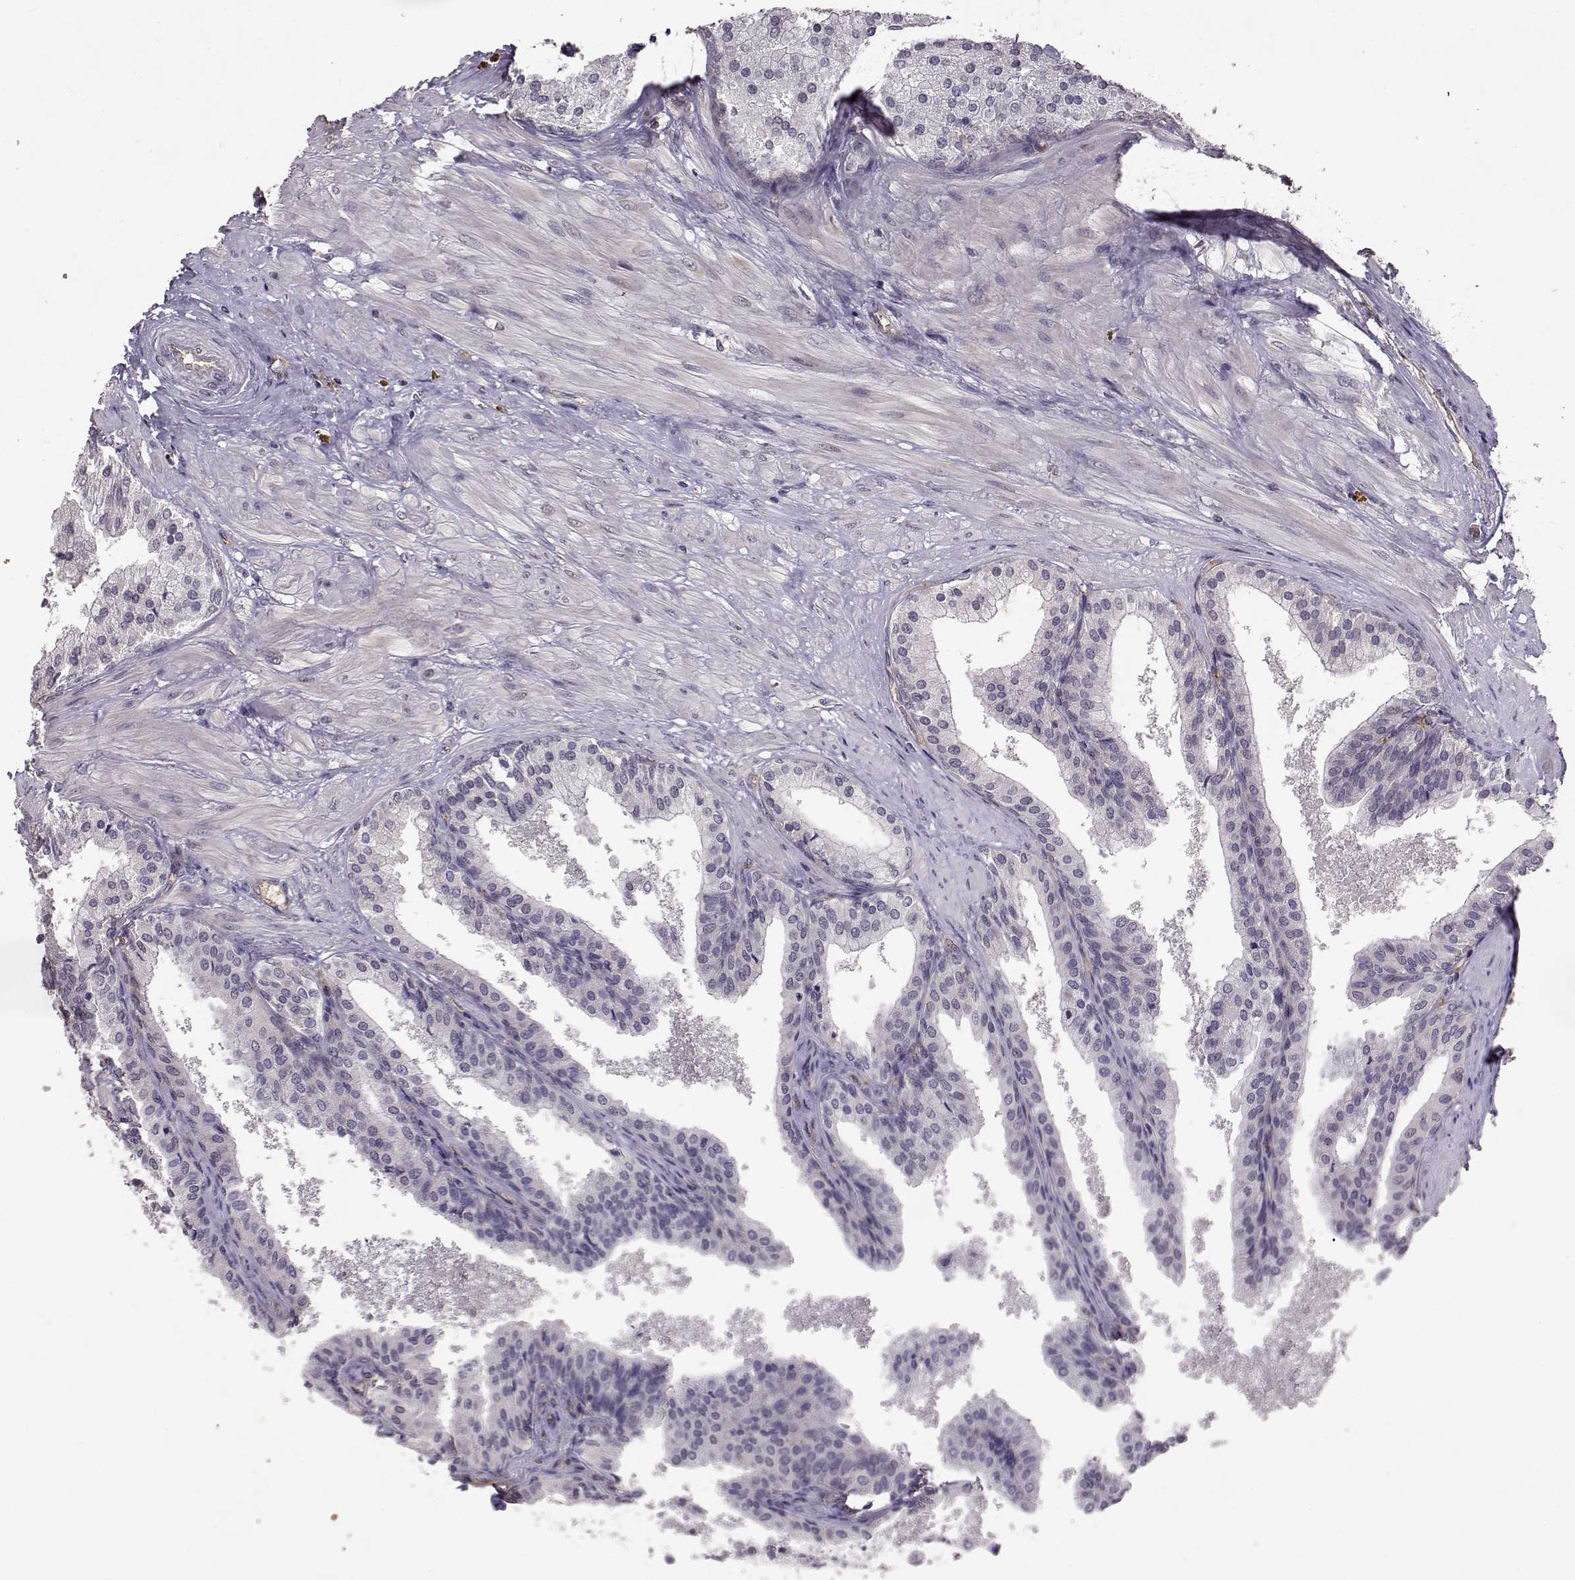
{"staining": {"intensity": "negative", "quantity": "none", "location": "none"}, "tissue": "prostate cancer", "cell_type": "Tumor cells", "image_type": "cancer", "snomed": [{"axis": "morphology", "description": "Adenocarcinoma, Low grade"}, {"axis": "topography", "description": "Prostate"}], "caption": "A histopathology image of prostate cancer stained for a protein reveals no brown staining in tumor cells. (DAB (3,3'-diaminobenzidine) IHC with hematoxylin counter stain).", "gene": "IFITM1", "patient": {"sex": "male", "age": 56}}